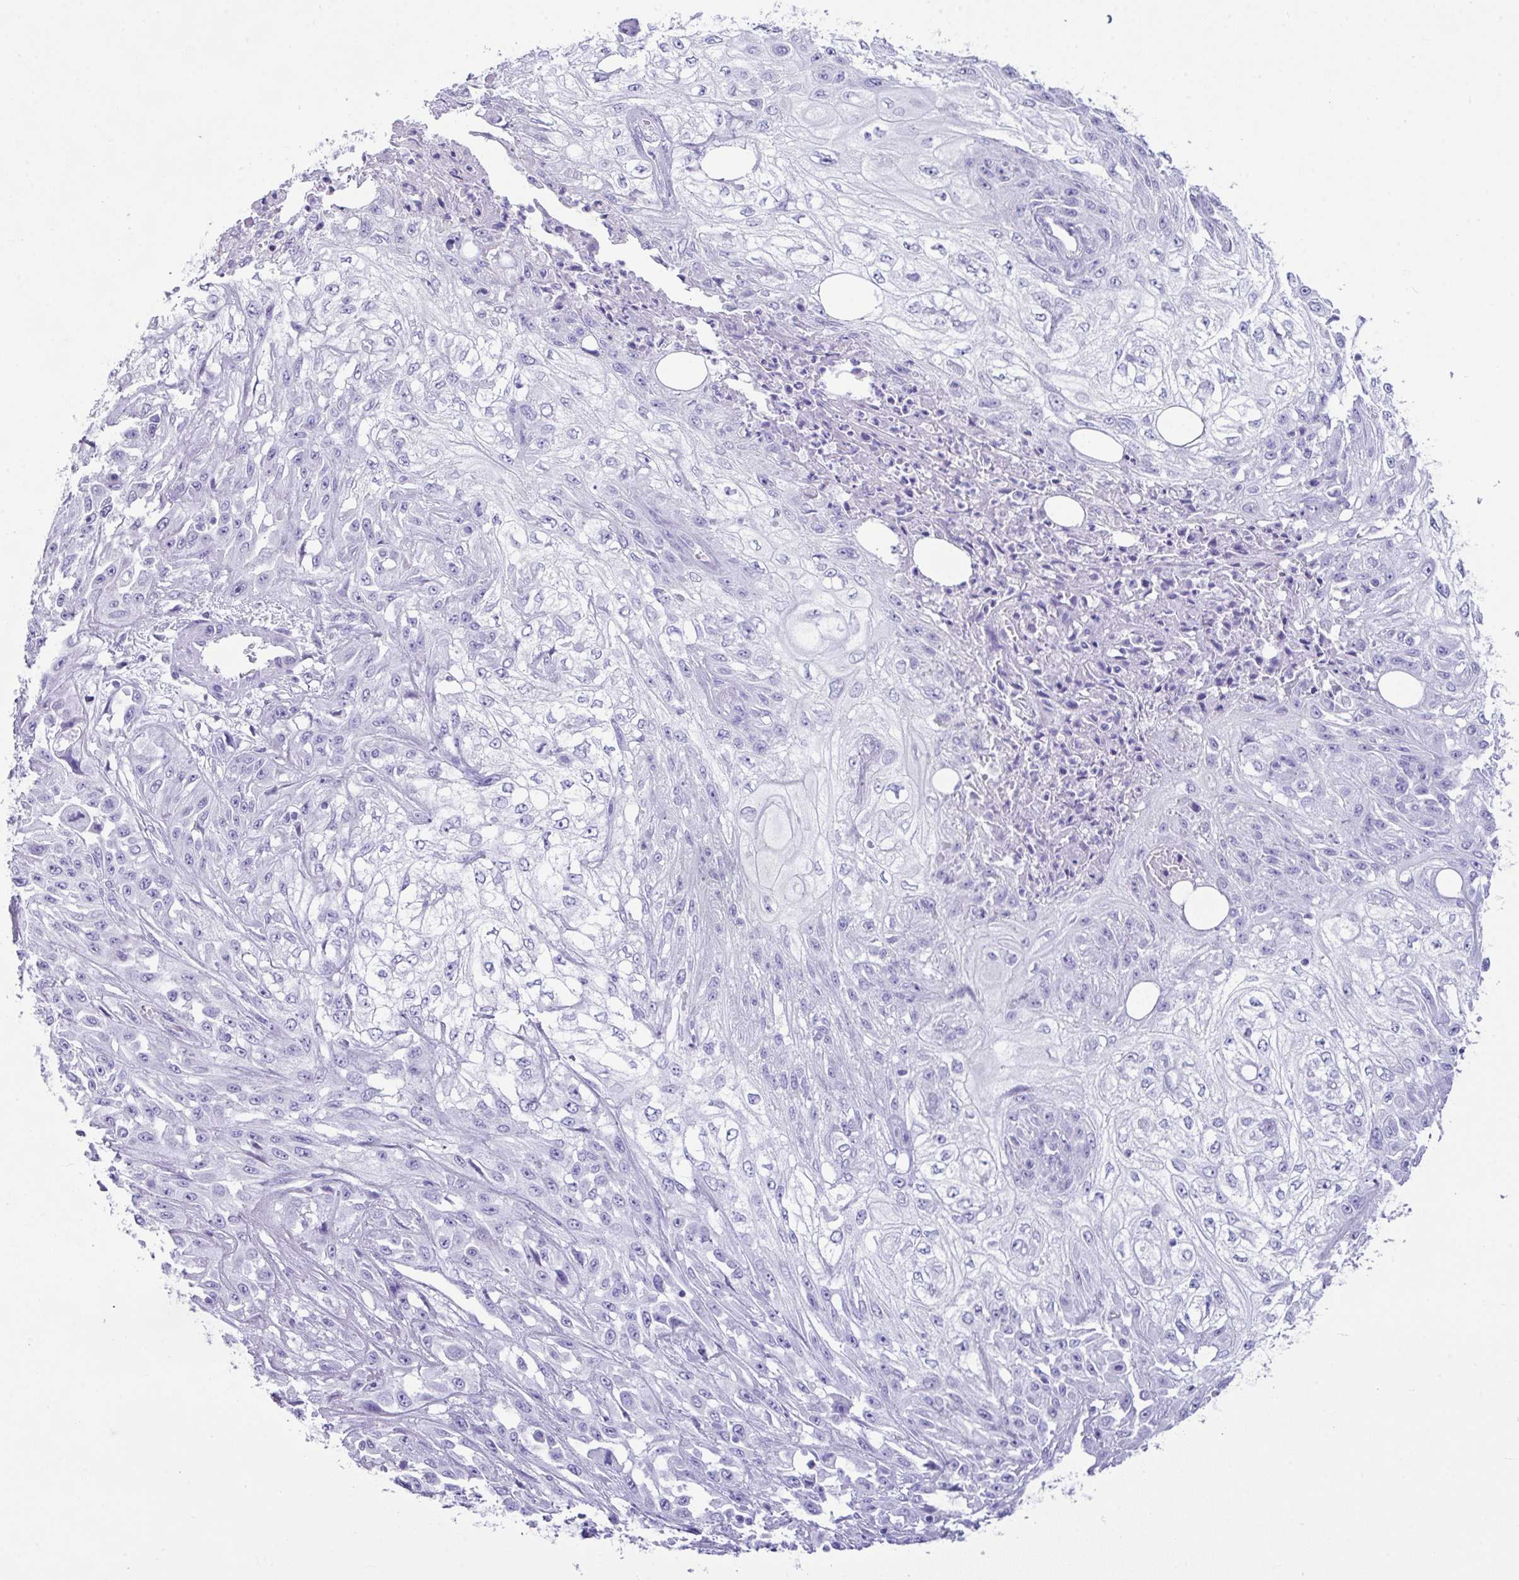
{"staining": {"intensity": "negative", "quantity": "none", "location": "none"}, "tissue": "skin cancer", "cell_type": "Tumor cells", "image_type": "cancer", "snomed": [{"axis": "morphology", "description": "Squamous cell carcinoma, NOS"}, {"axis": "morphology", "description": "Squamous cell carcinoma, metastatic, NOS"}, {"axis": "topography", "description": "Skin"}, {"axis": "topography", "description": "Lymph node"}], "caption": "Histopathology image shows no significant protein expression in tumor cells of squamous cell carcinoma (skin).", "gene": "LGALS4", "patient": {"sex": "male", "age": 75}}